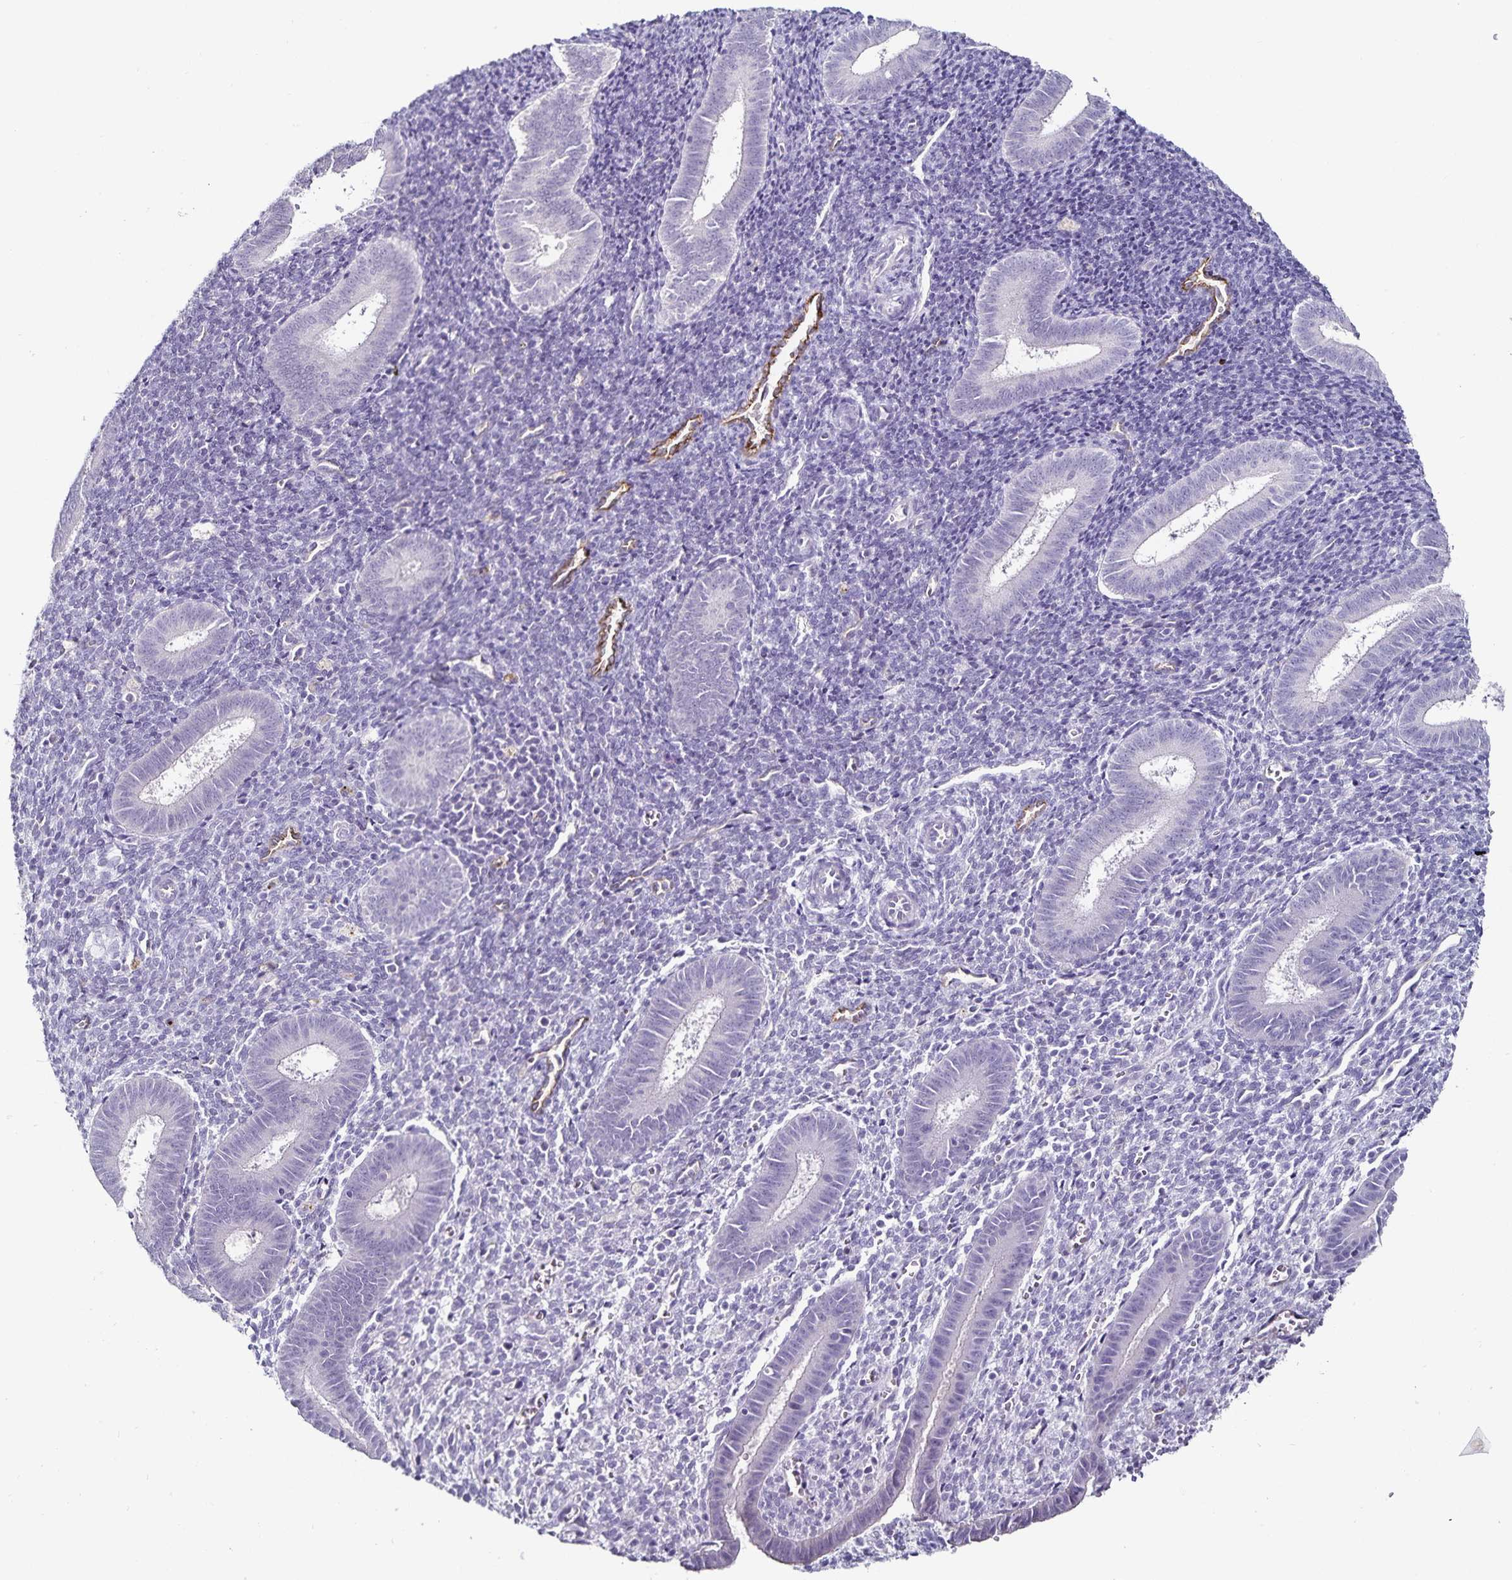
{"staining": {"intensity": "negative", "quantity": "none", "location": "none"}, "tissue": "endometrium", "cell_type": "Cells in endometrial stroma", "image_type": "normal", "snomed": [{"axis": "morphology", "description": "Normal tissue, NOS"}, {"axis": "topography", "description": "Endometrium"}], "caption": "Cells in endometrial stroma are negative for brown protein staining in unremarkable endometrium.", "gene": "TSPAN7", "patient": {"sex": "female", "age": 25}}